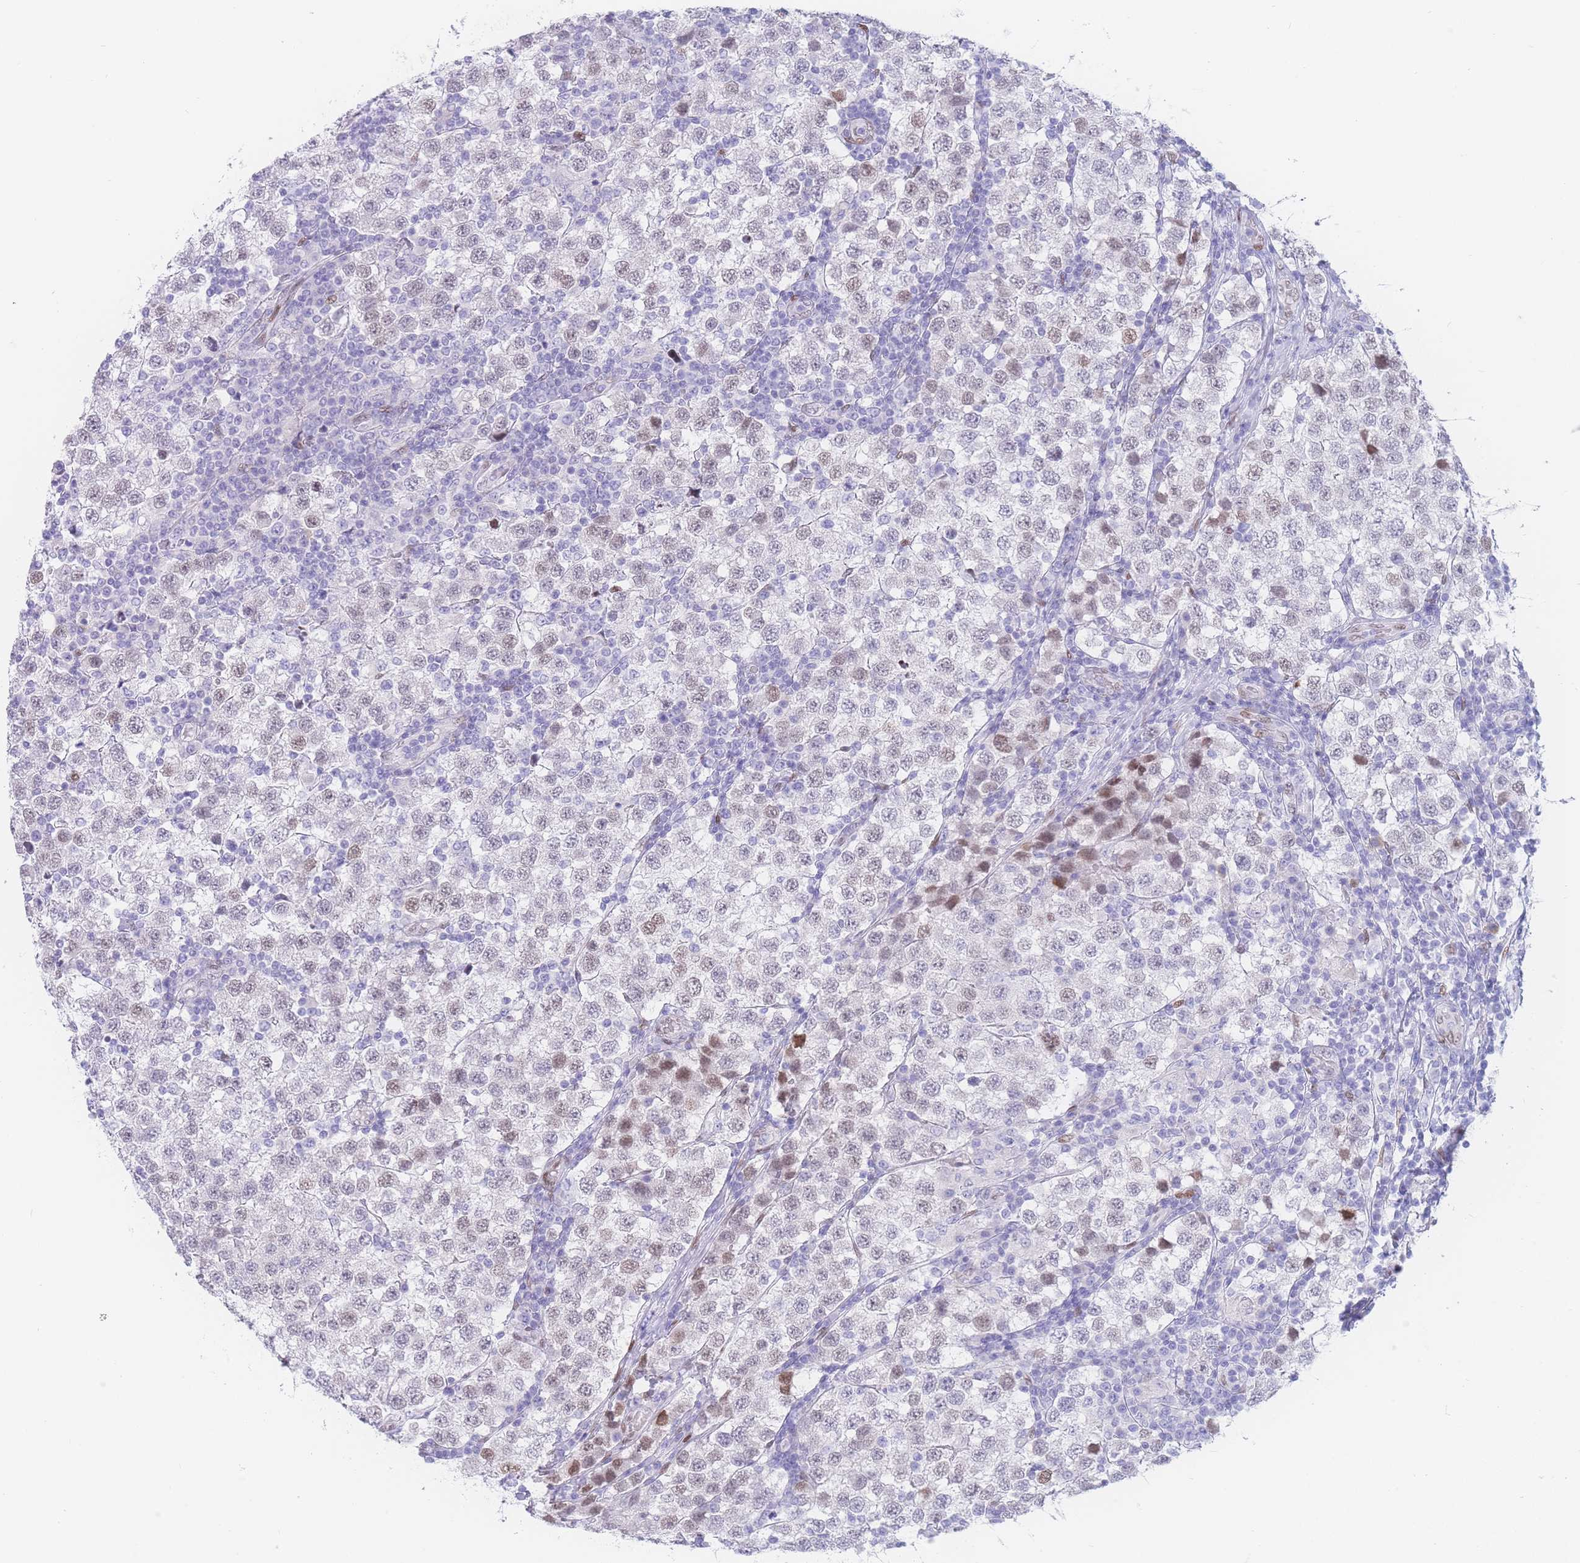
{"staining": {"intensity": "weak", "quantity": "<25%", "location": "nuclear"}, "tissue": "testis cancer", "cell_type": "Tumor cells", "image_type": "cancer", "snomed": [{"axis": "morphology", "description": "Seminoma, NOS"}, {"axis": "topography", "description": "Testis"}], "caption": "The immunohistochemistry (IHC) micrograph has no significant positivity in tumor cells of testis cancer (seminoma) tissue.", "gene": "PSMB5", "patient": {"sex": "male", "age": 34}}